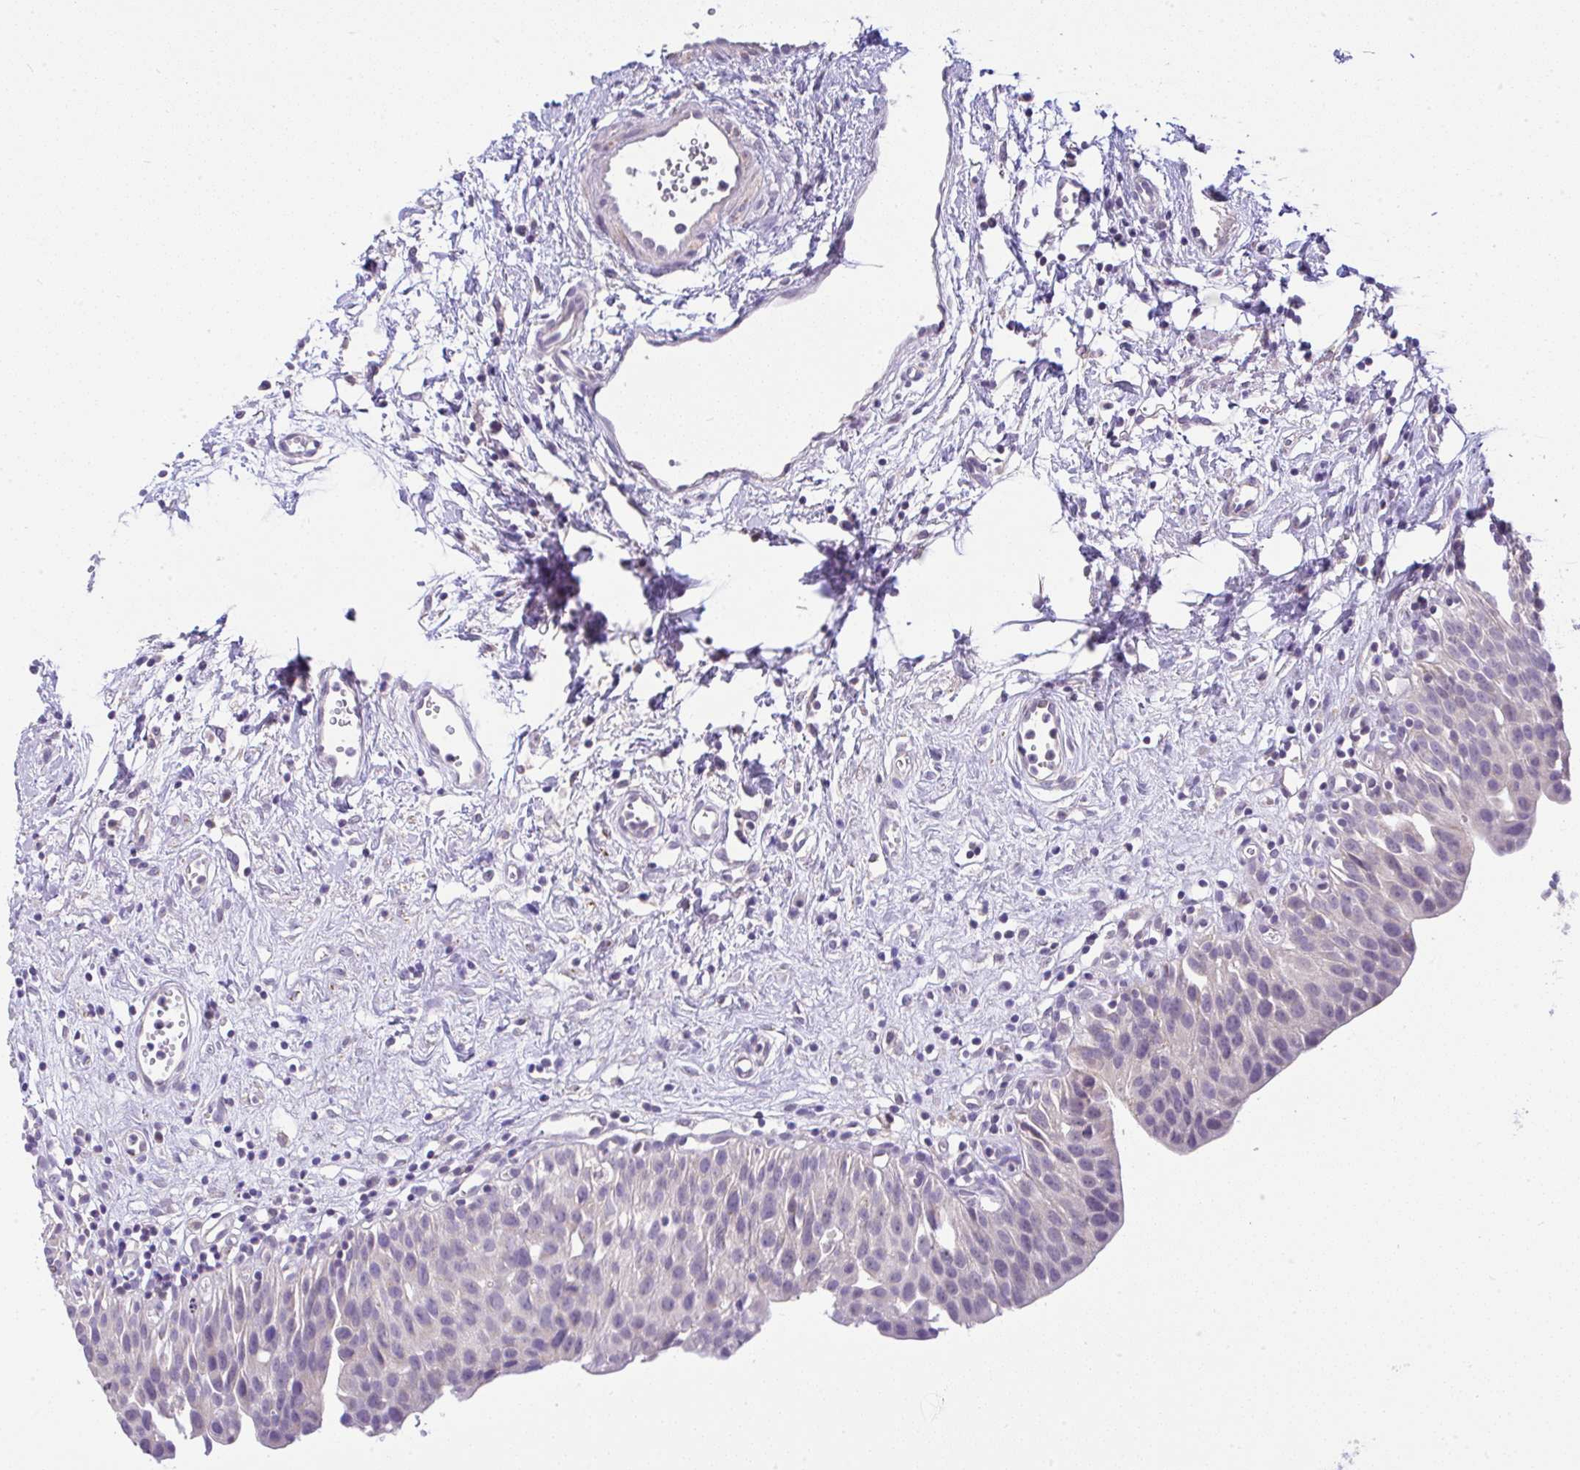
{"staining": {"intensity": "negative", "quantity": "none", "location": "none"}, "tissue": "urinary bladder", "cell_type": "Urothelial cells", "image_type": "normal", "snomed": [{"axis": "morphology", "description": "Normal tissue, NOS"}, {"axis": "topography", "description": "Urinary bladder"}], "caption": "IHC photomicrograph of normal urinary bladder stained for a protein (brown), which reveals no positivity in urothelial cells. (DAB immunohistochemistry (IHC), high magnification).", "gene": "CTU1", "patient": {"sex": "male", "age": 51}}